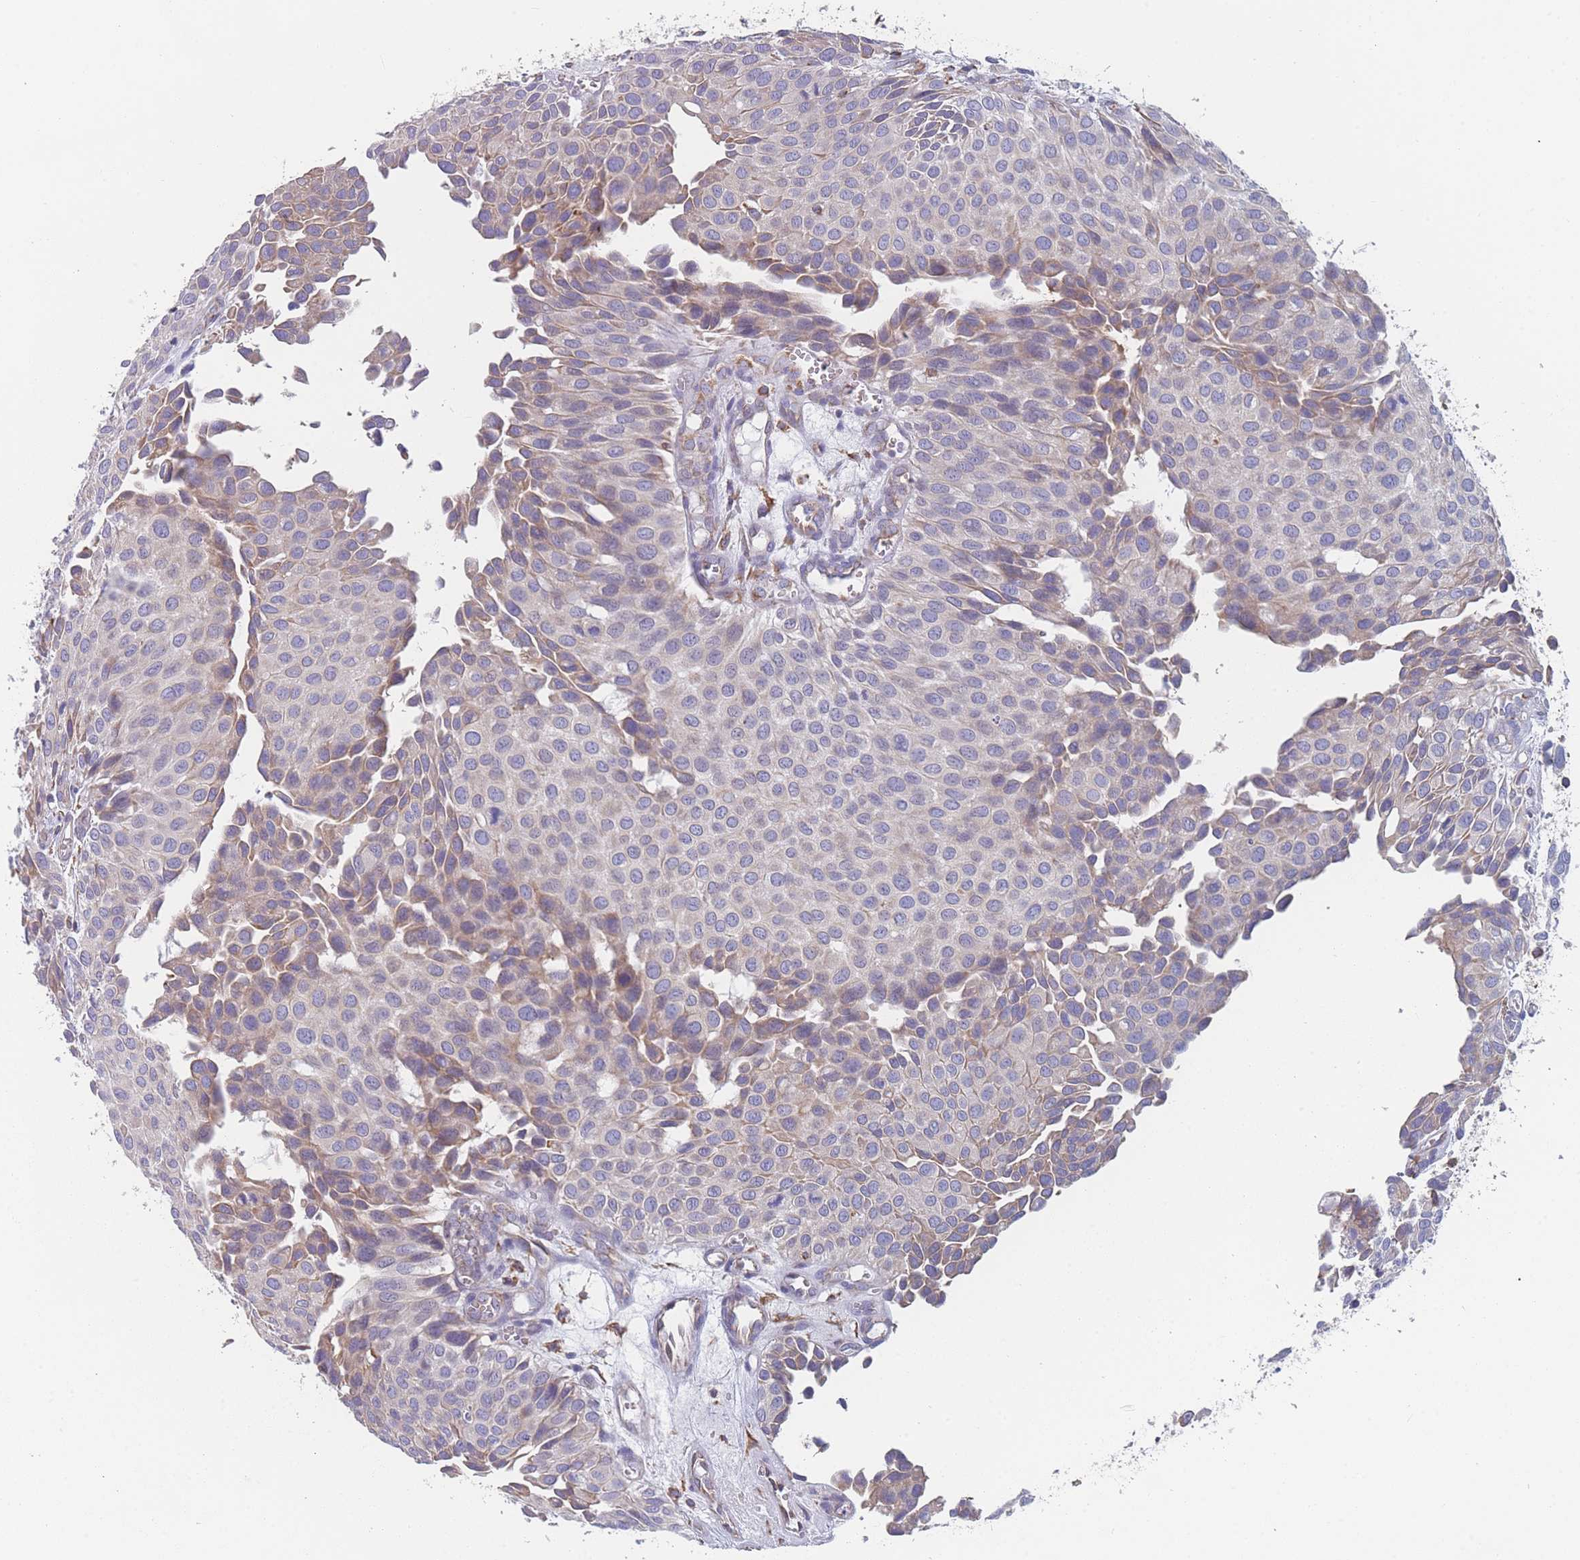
{"staining": {"intensity": "weak", "quantity": "<25%", "location": "cytoplasmic/membranous"}, "tissue": "urothelial cancer", "cell_type": "Tumor cells", "image_type": "cancer", "snomed": [{"axis": "morphology", "description": "Urothelial carcinoma, Low grade"}, {"axis": "topography", "description": "Urinary bladder"}], "caption": "Tumor cells show no significant protein positivity in urothelial carcinoma (low-grade).", "gene": "OR7C2", "patient": {"sex": "male", "age": 88}}